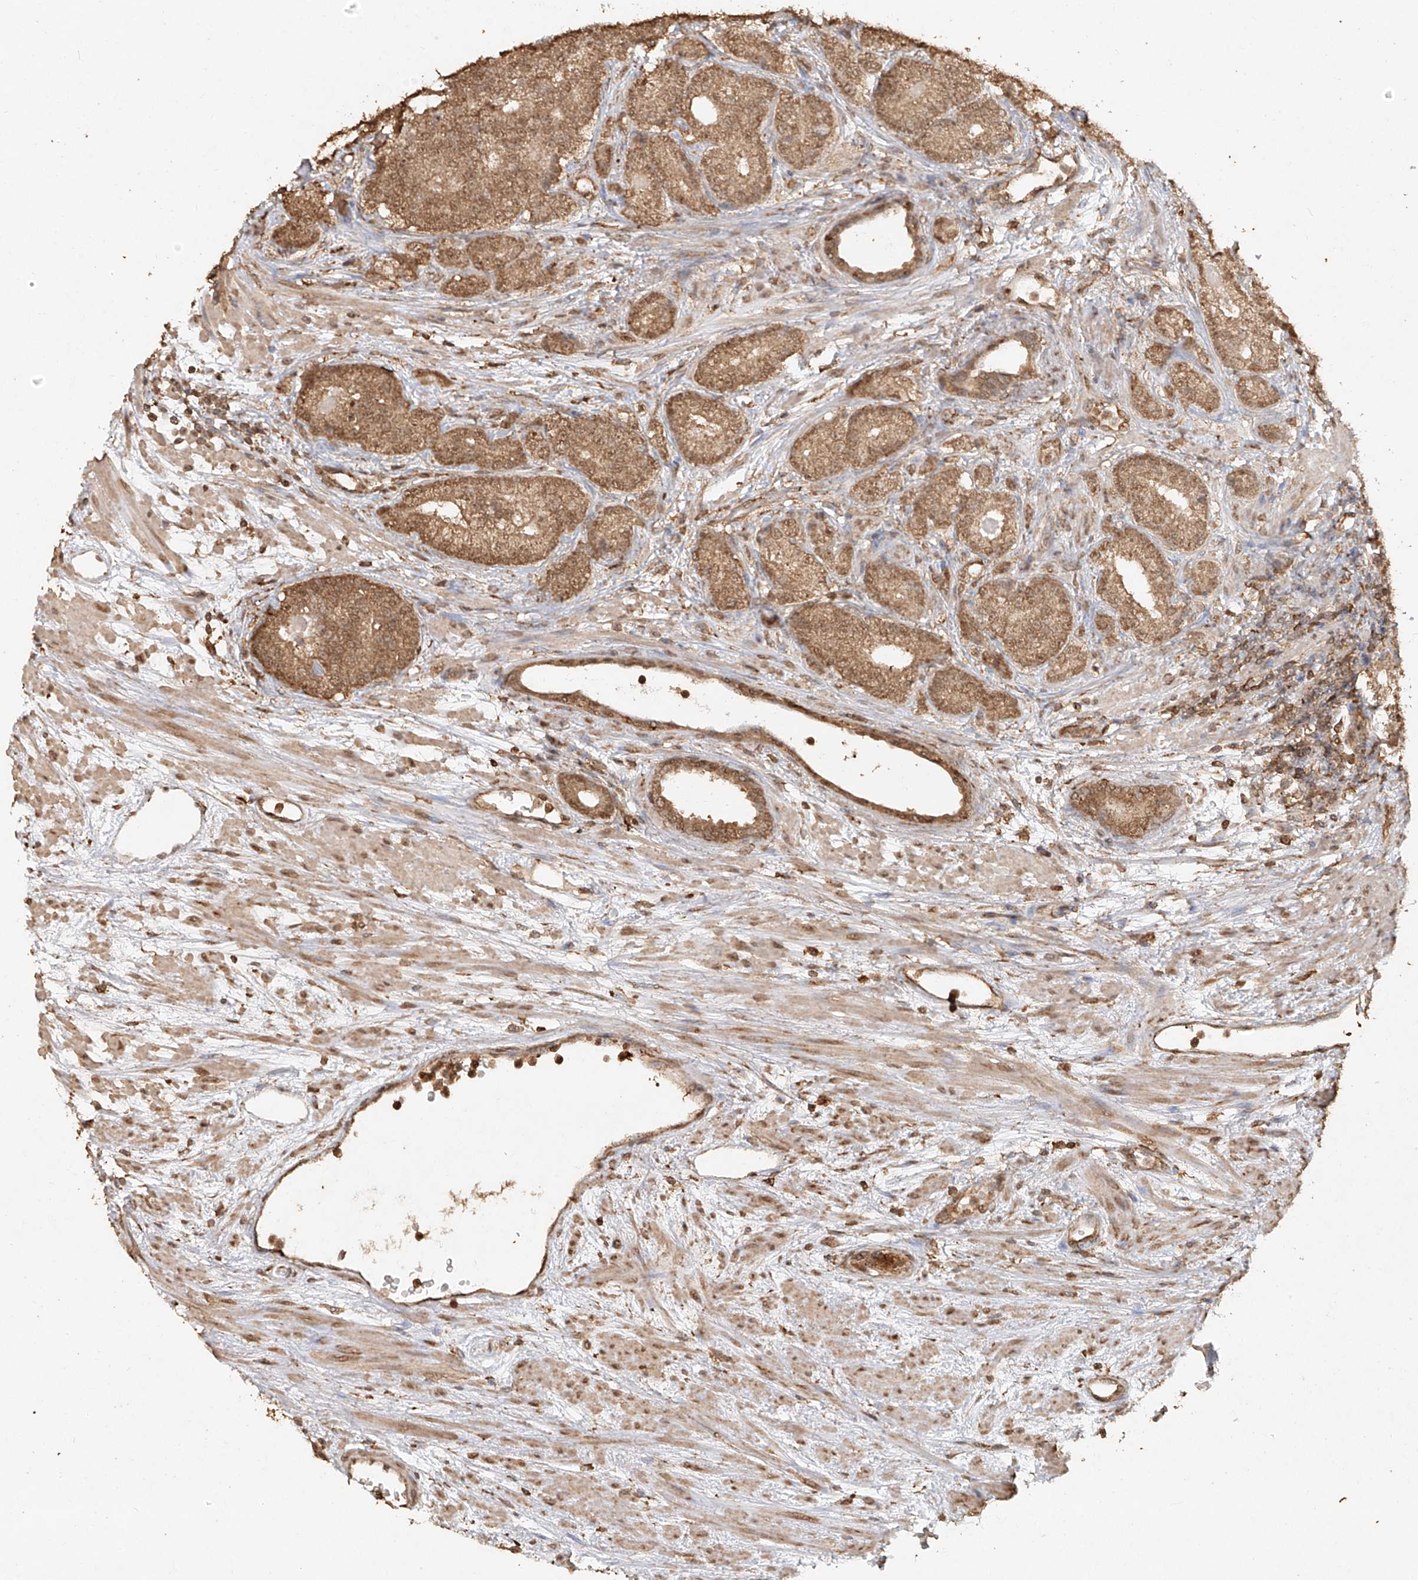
{"staining": {"intensity": "moderate", "quantity": ">75%", "location": "cytoplasmic/membranous,nuclear"}, "tissue": "prostate cancer", "cell_type": "Tumor cells", "image_type": "cancer", "snomed": [{"axis": "morphology", "description": "Adenocarcinoma, High grade"}, {"axis": "topography", "description": "Prostate"}], "caption": "Brown immunohistochemical staining in prostate cancer exhibits moderate cytoplasmic/membranous and nuclear positivity in about >75% of tumor cells.", "gene": "TIGAR", "patient": {"sex": "male", "age": 61}}